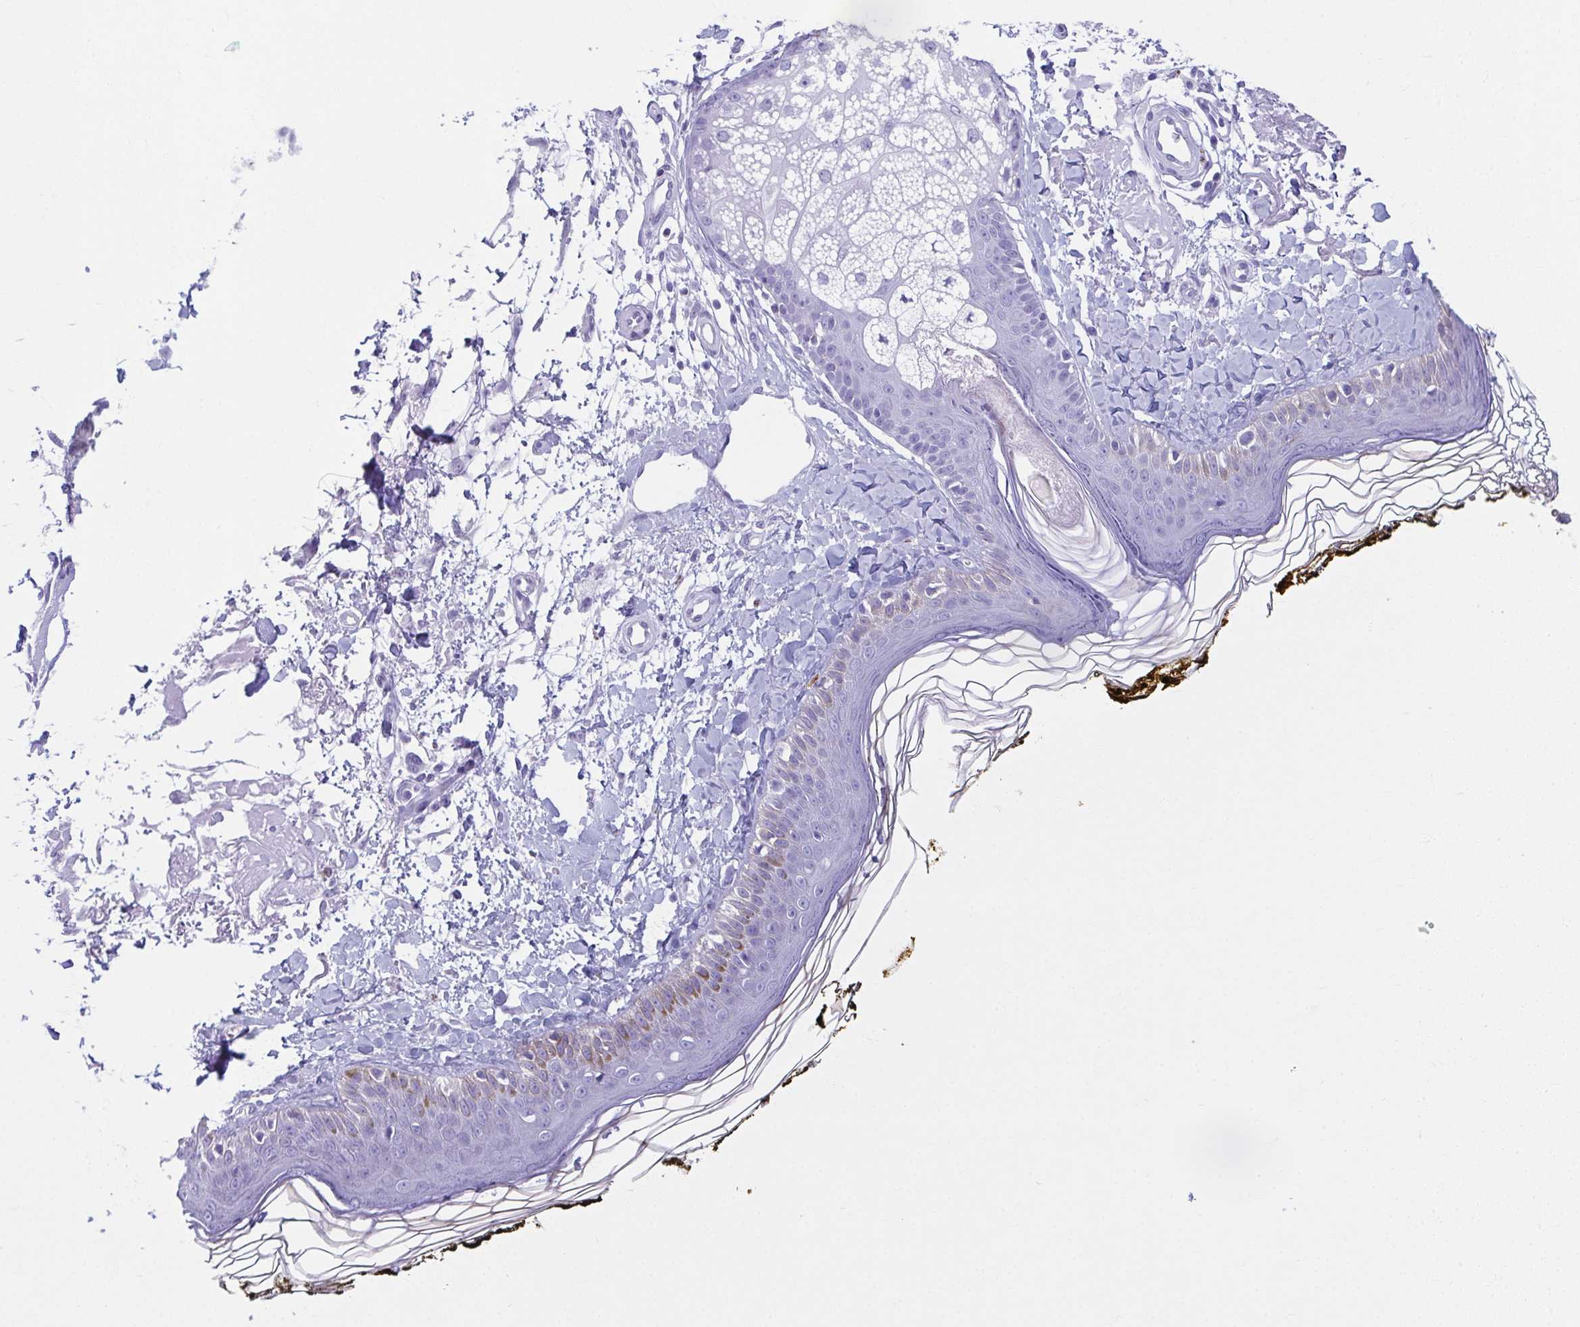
{"staining": {"intensity": "negative", "quantity": "none", "location": "none"}, "tissue": "skin", "cell_type": "Fibroblasts", "image_type": "normal", "snomed": [{"axis": "morphology", "description": "Normal tissue, NOS"}, {"axis": "topography", "description": "Skin"}], "caption": "This histopathology image is of benign skin stained with immunohistochemistry to label a protein in brown with the nuclei are counter-stained blue. There is no expression in fibroblasts.", "gene": "TCEAL3", "patient": {"sex": "male", "age": 76}}